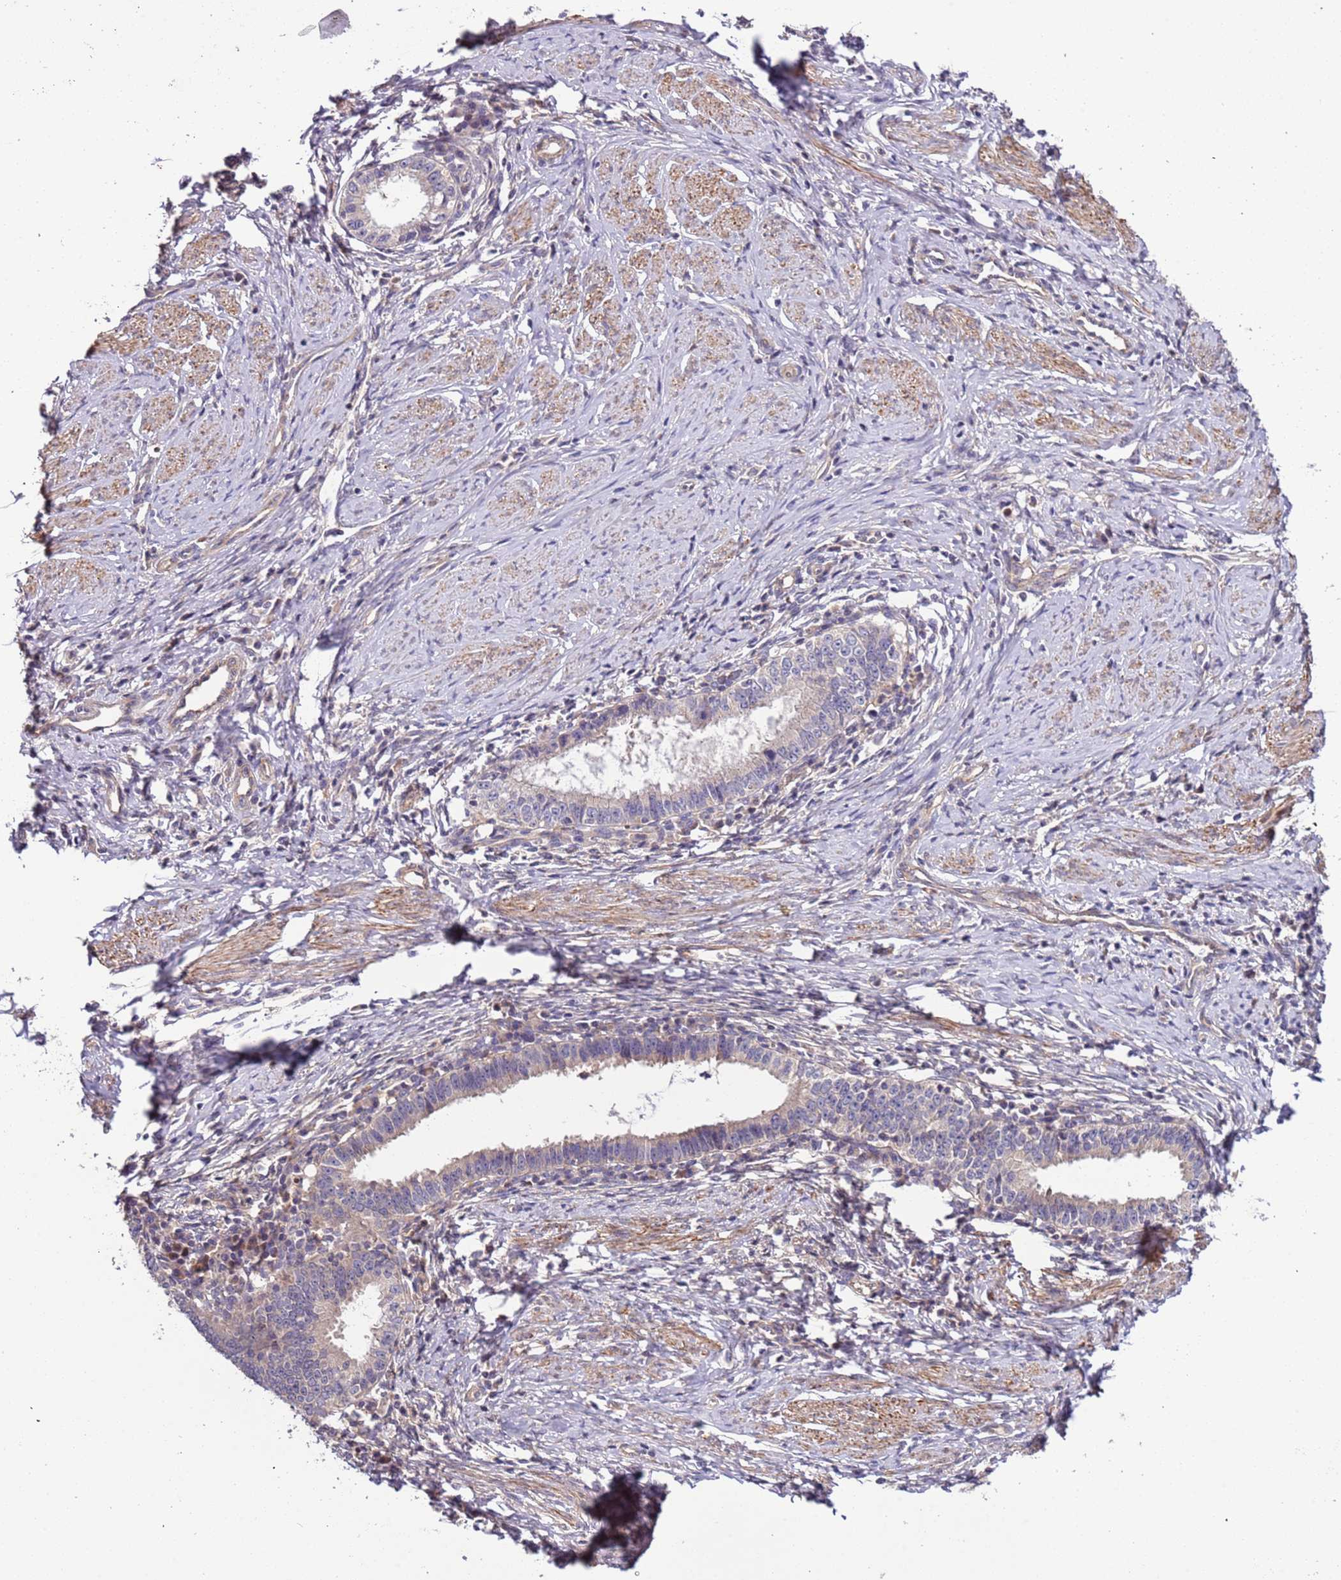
{"staining": {"intensity": "negative", "quantity": "none", "location": "none"}, "tissue": "cervical cancer", "cell_type": "Tumor cells", "image_type": "cancer", "snomed": [{"axis": "morphology", "description": "Adenocarcinoma, NOS"}, {"axis": "topography", "description": "Cervix"}], "caption": "Immunohistochemical staining of human cervical adenocarcinoma shows no significant positivity in tumor cells.", "gene": "LAMB4", "patient": {"sex": "female", "age": 36}}